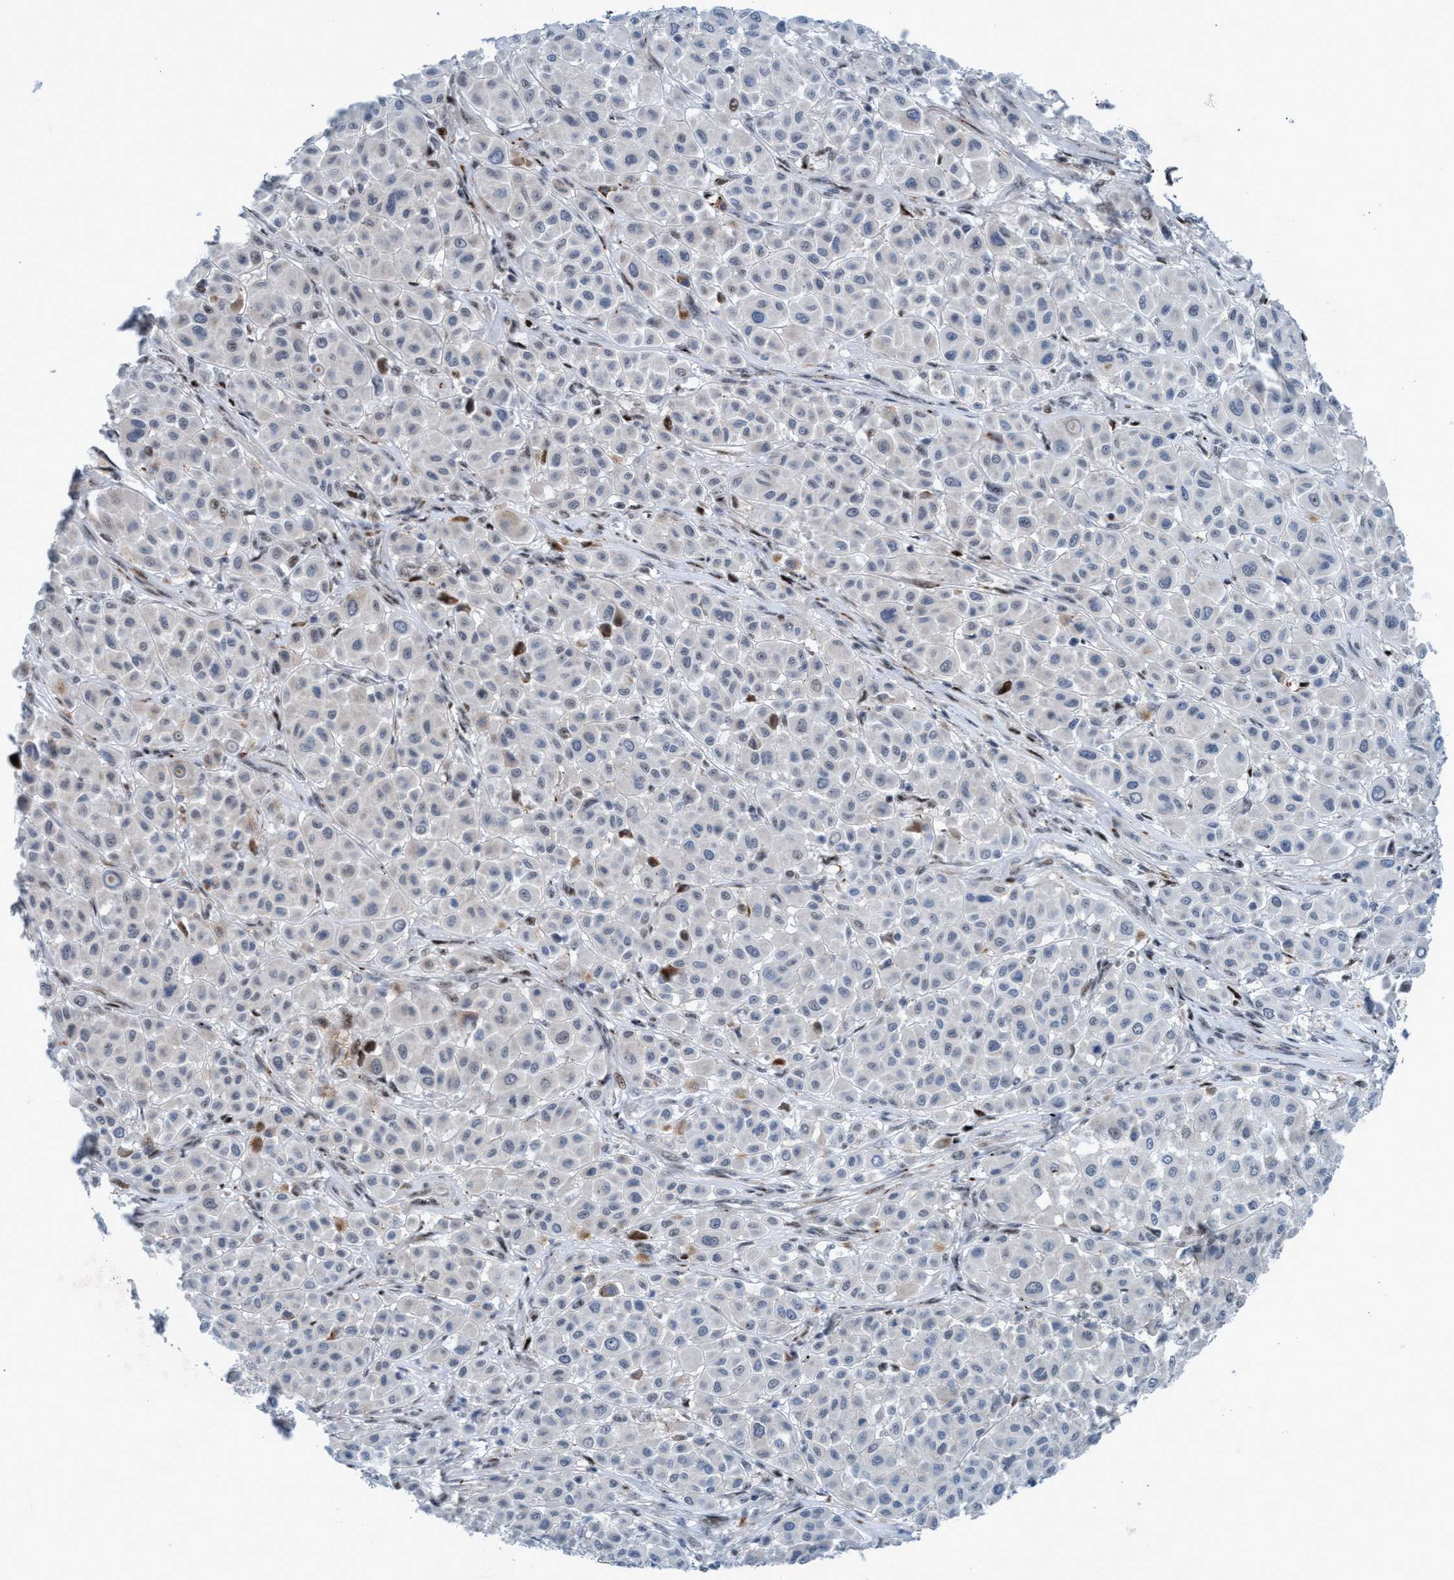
{"staining": {"intensity": "negative", "quantity": "none", "location": "none"}, "tissue": "melanoma", "cell_type": "Tumor cells", "image_type": "cancer", "snomed": [{"axis": "morphology", "description": "Malignant melanoma, Metastatic site"}, {"axis": "topography", "description": "Soft tissue"}], "caption": "Protein analysis of melanoma shows no significant positivity in tumor cells. (DAB IHC, high magnification).", "gene": "CWC27", "patient": {"sex": "male", "age": 41}}